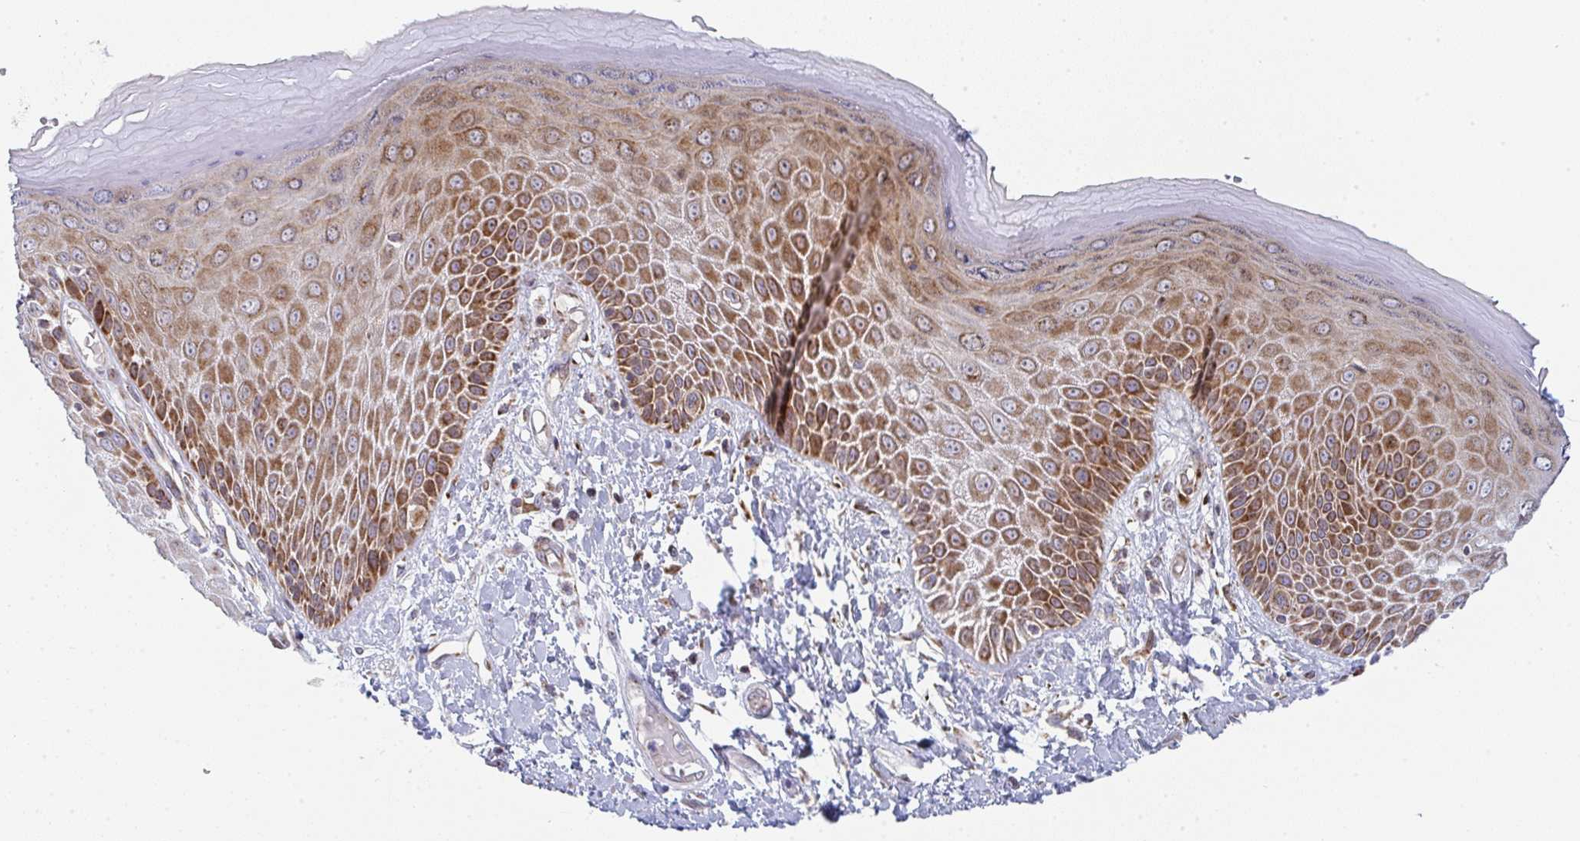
{"staining": {"intensity": "strong", "quantity": ">75%", "location": "cytoplasmic/membranous"}, "tissue": "skin", "cell_type": "Epidermal cells", "image_type": "normal", "snomed": [{"axis": "morphology", "description": "Normal tissue, NOS"}, {"axis": "topography", "description": "Anal"}, {"axis": "topography", "description": "Peripheral nerve tissue"}], "caption": "DAB immunohistochemical staining of benign skin shows strong cytoplasmic/membranous protein staining in approximately >75% of epidermal cells.", "gene": "PRKCH", "patient": {"sex": "male", "age": 78}}